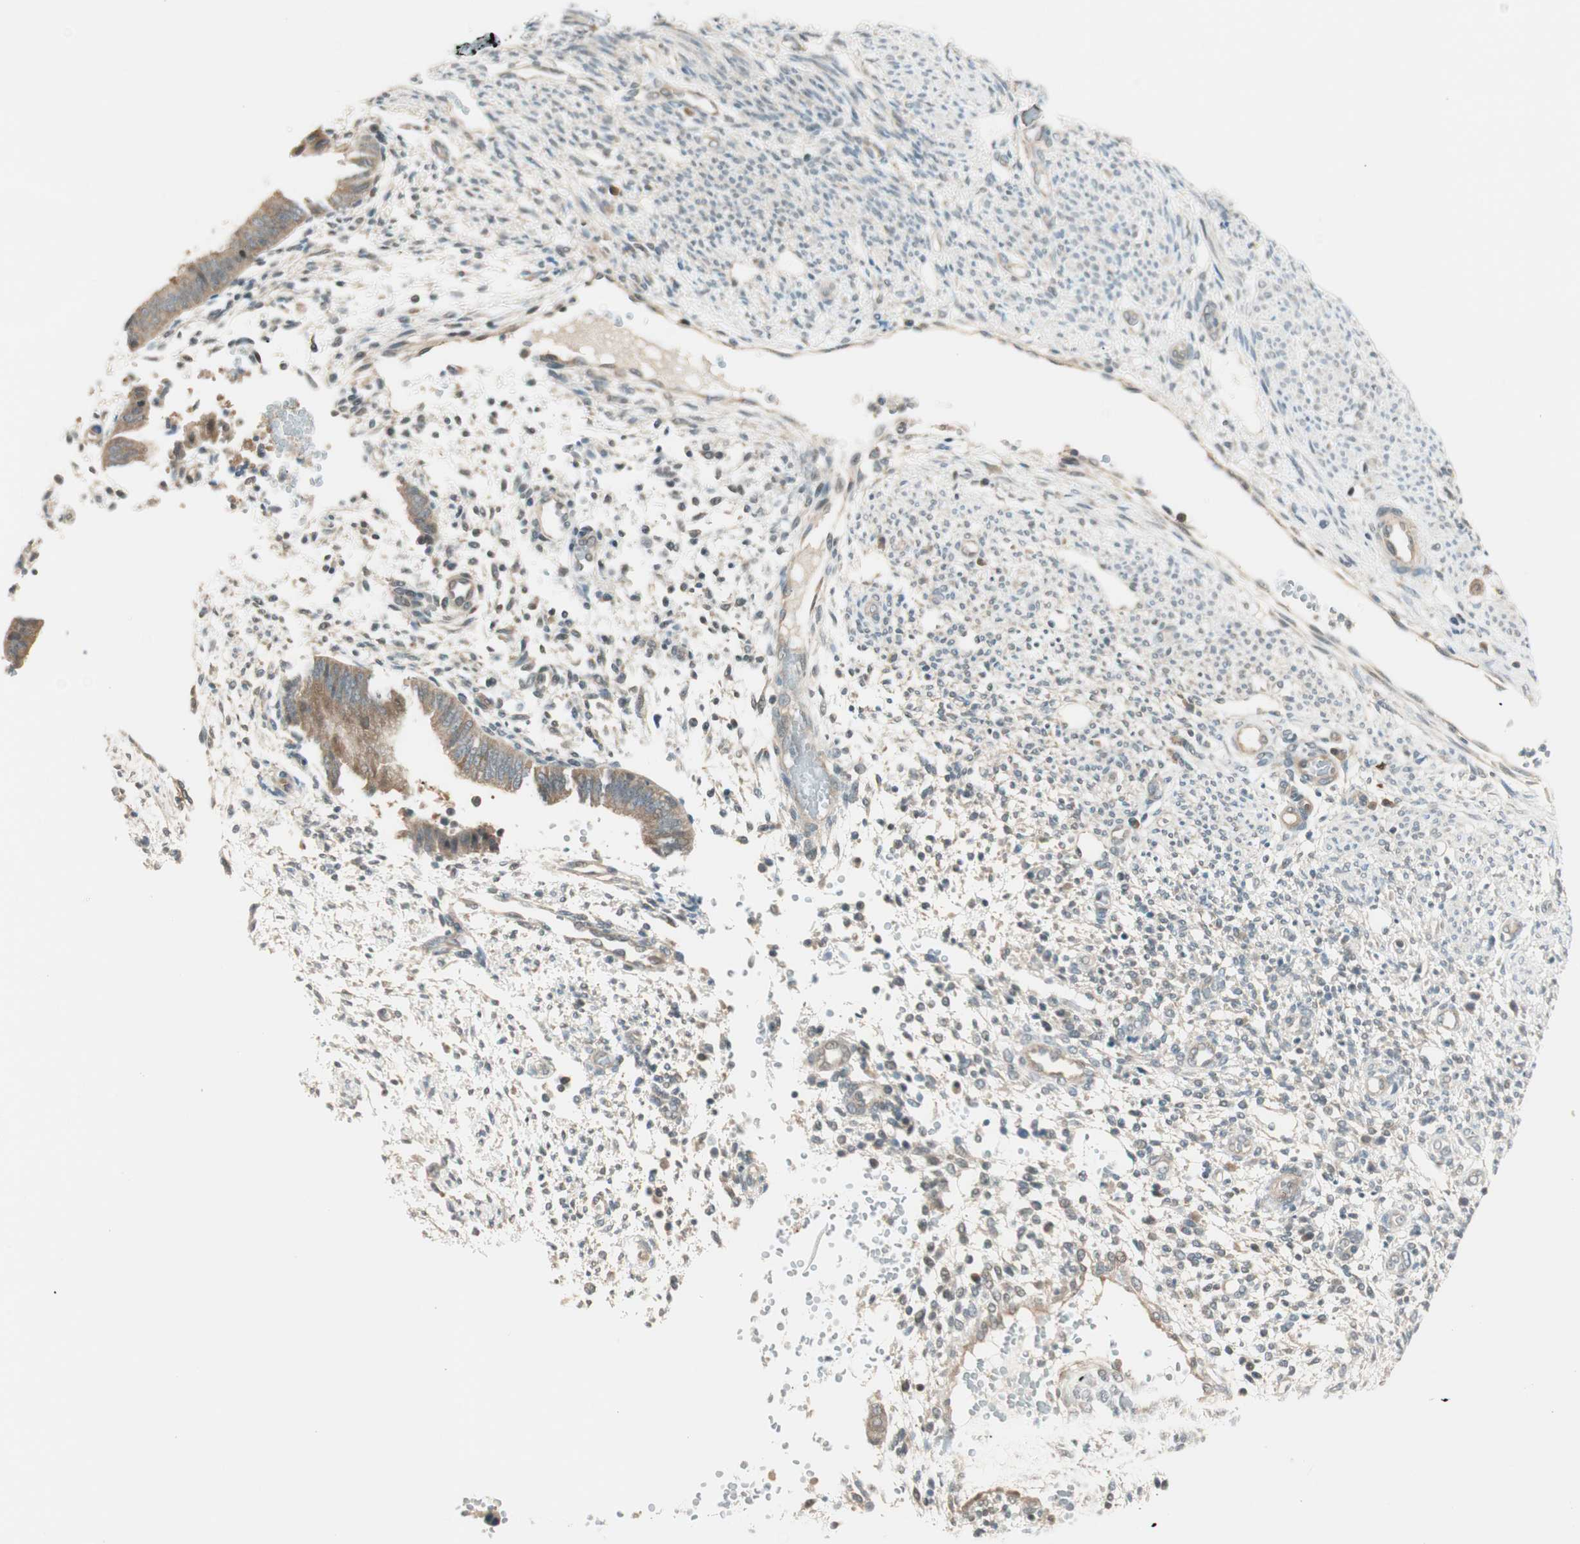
{"staining": {"intensity": "weak", "quantity": "25%-75%", "location": "cytoplasmic/membranous"}, "tissue": "endometrium", "cell_type": "Cells in endometrial stroma", "image_type": "normal", "snomed": [{"axis": "morphology", "description": "Normal tissue, NOS"}, {"axis": "topography", "description": "Endometrium"}], "caption": "High-power microscopy captured an IHC histopathology image of benign endometrium, revealing weak cytoplasmic/membranous expression in approximately 25%-75% of cells in endometrial stroma.", "gene": "PSMD8", "patient": {"sex": "female", "age": 35}}